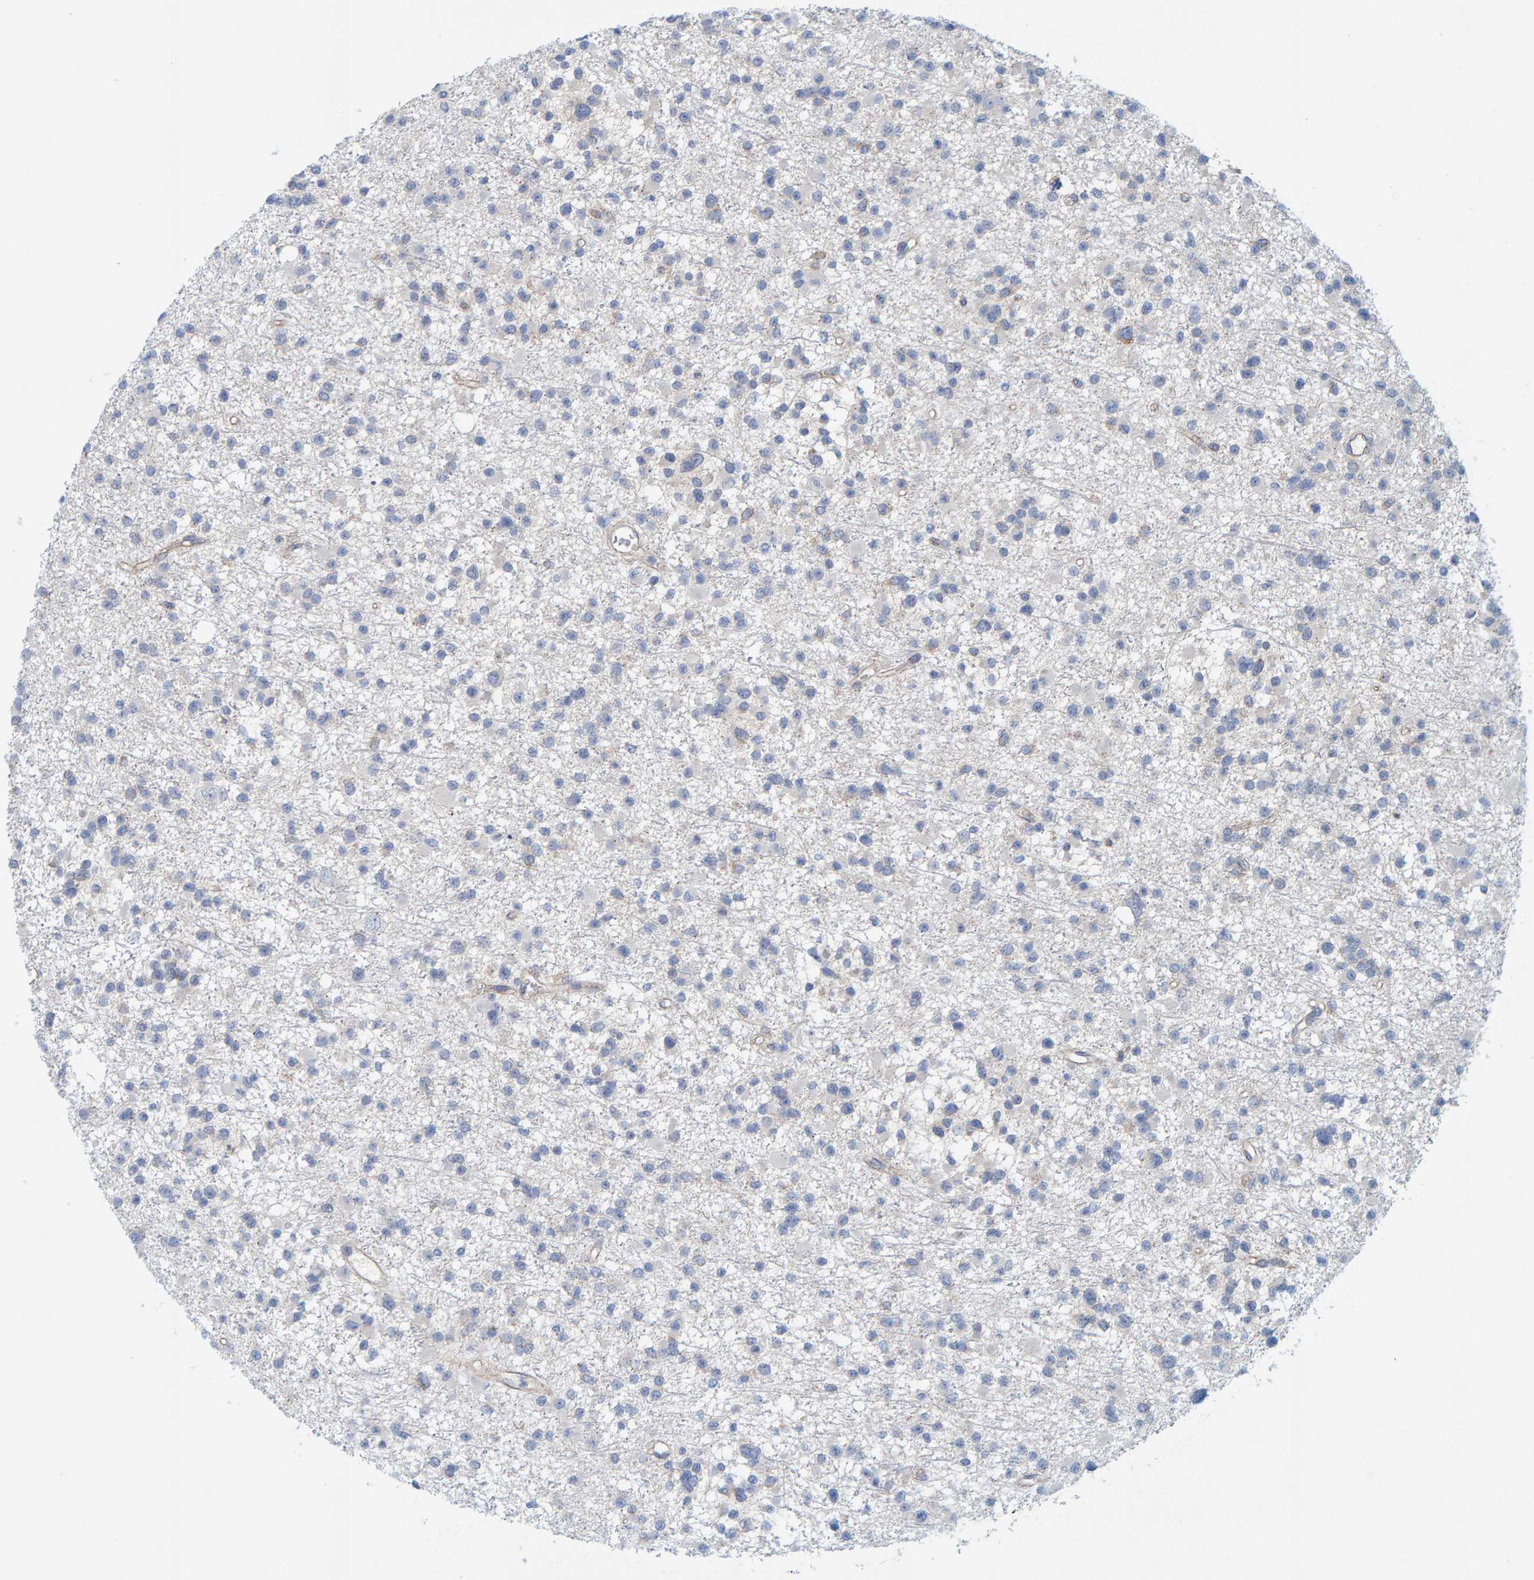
{"staining": {"intensity": "negative", "quantity": "none", "location": "none"}, "tissue": "glioma", "cell_type": "Tumor cells", "image_type": "cancer", "snomed": [{"axis": "morphology", "description": "Glioma, malignant, Low grade"}, {"axis": "topography", "description": "Brain"}], "caption": "There is no significant staining in tumor cells of glioma.", "gene": "KRBA2", "patient": {"sex": "female", "age": 22}}